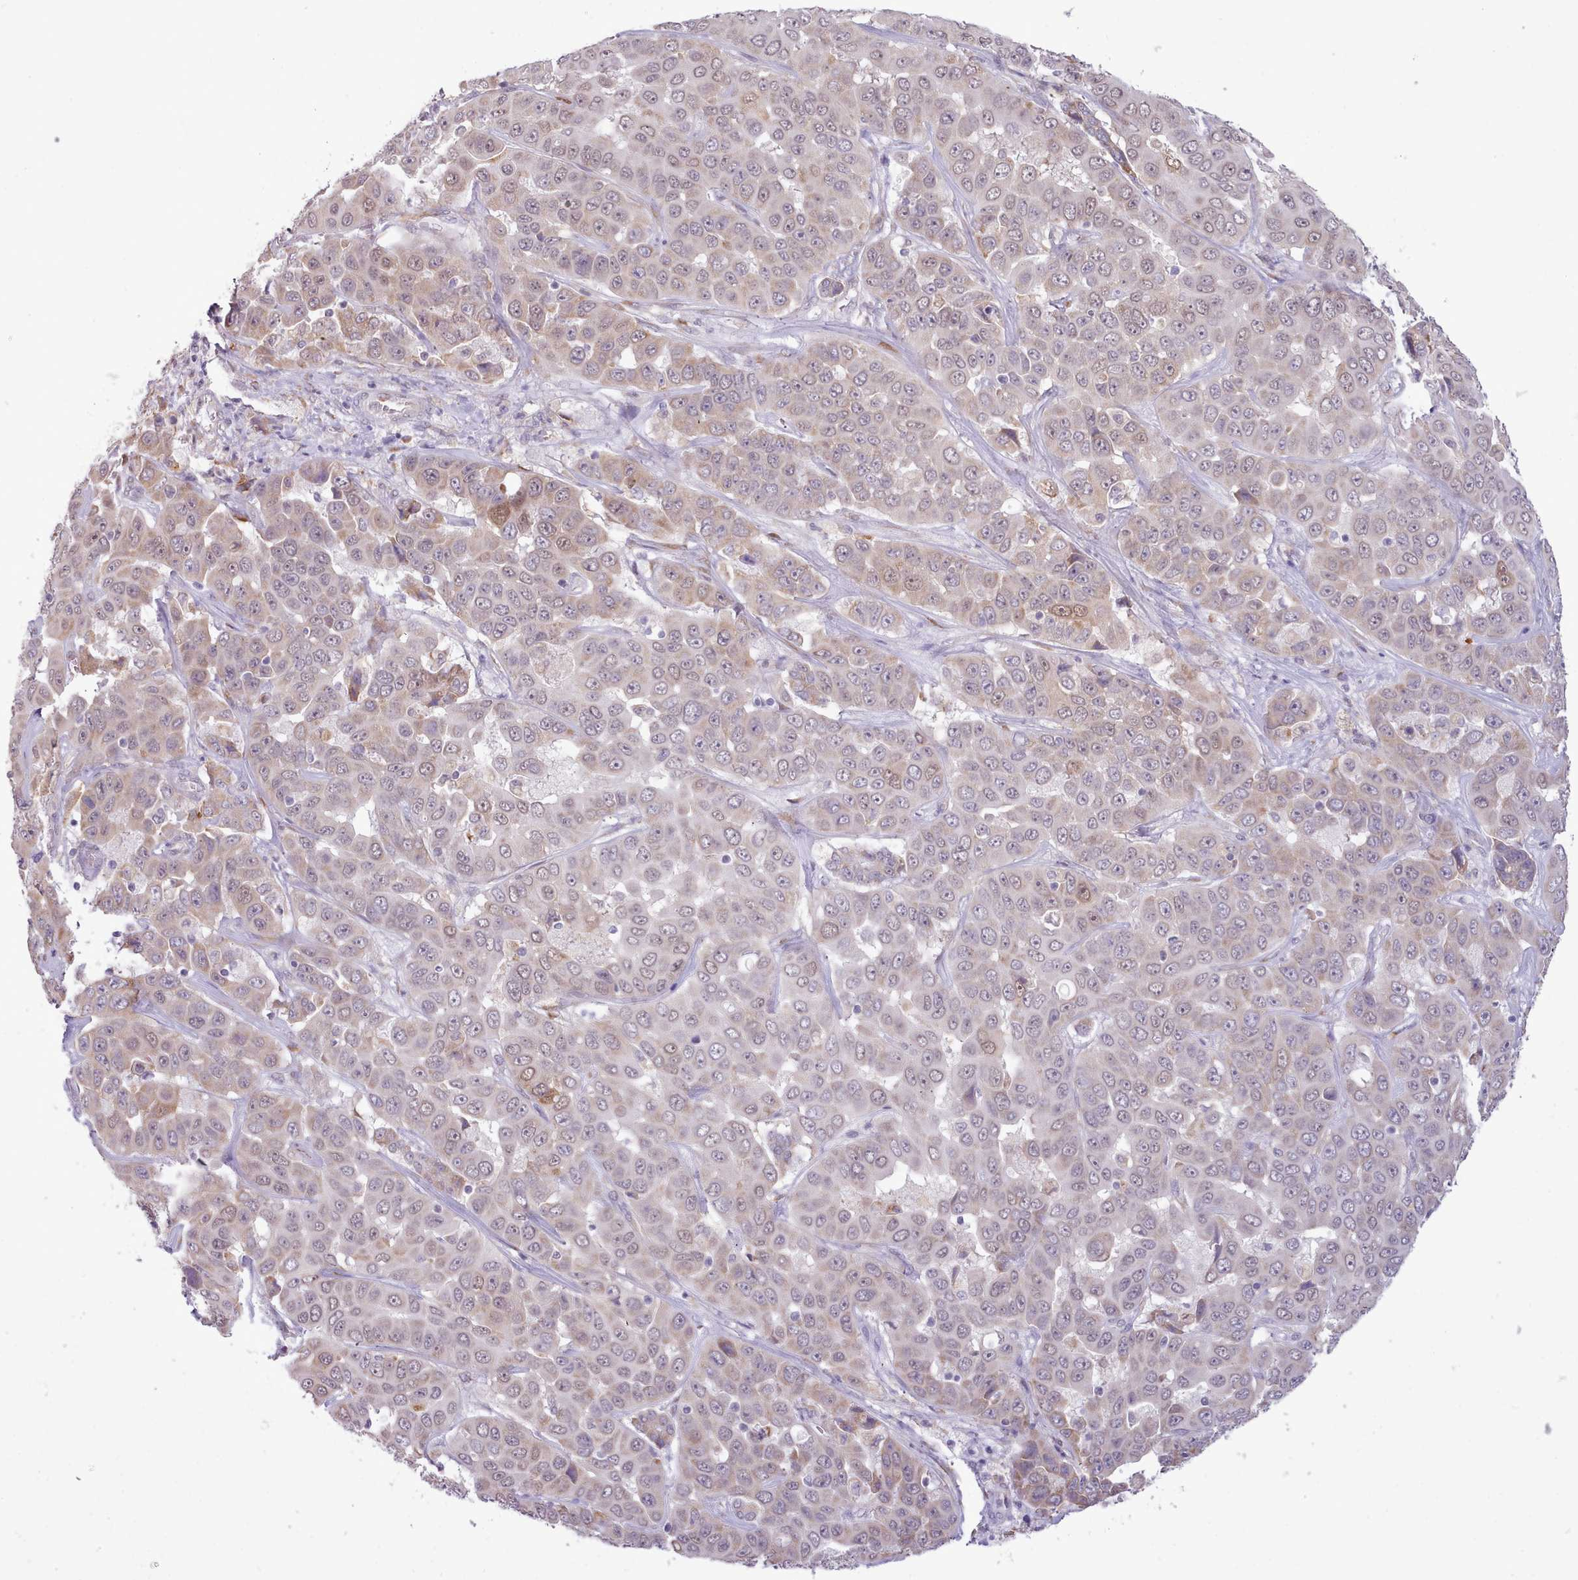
{"staining": {"intensity": "weak", "quantity": ">75%", "location": "cytoplasmic/membranous,nuclear"}, "tissue": "liver cancer", "cell_type": "Tumor cells", "image_type": "cancer", "snomed": [{"axis": "morphology", "description": "Cholangiocarcinoma"}, {"axis": "topography", "description": "Liver"}], "caption": "Weak cytoplasmic/membranous and nuclear protein expression is appreciated in about >75% of tumor cells in liver cancer (cholangiocarcinoma).", "gene": "SEC61B", "patient": {"sex": "female", "age": 52}}